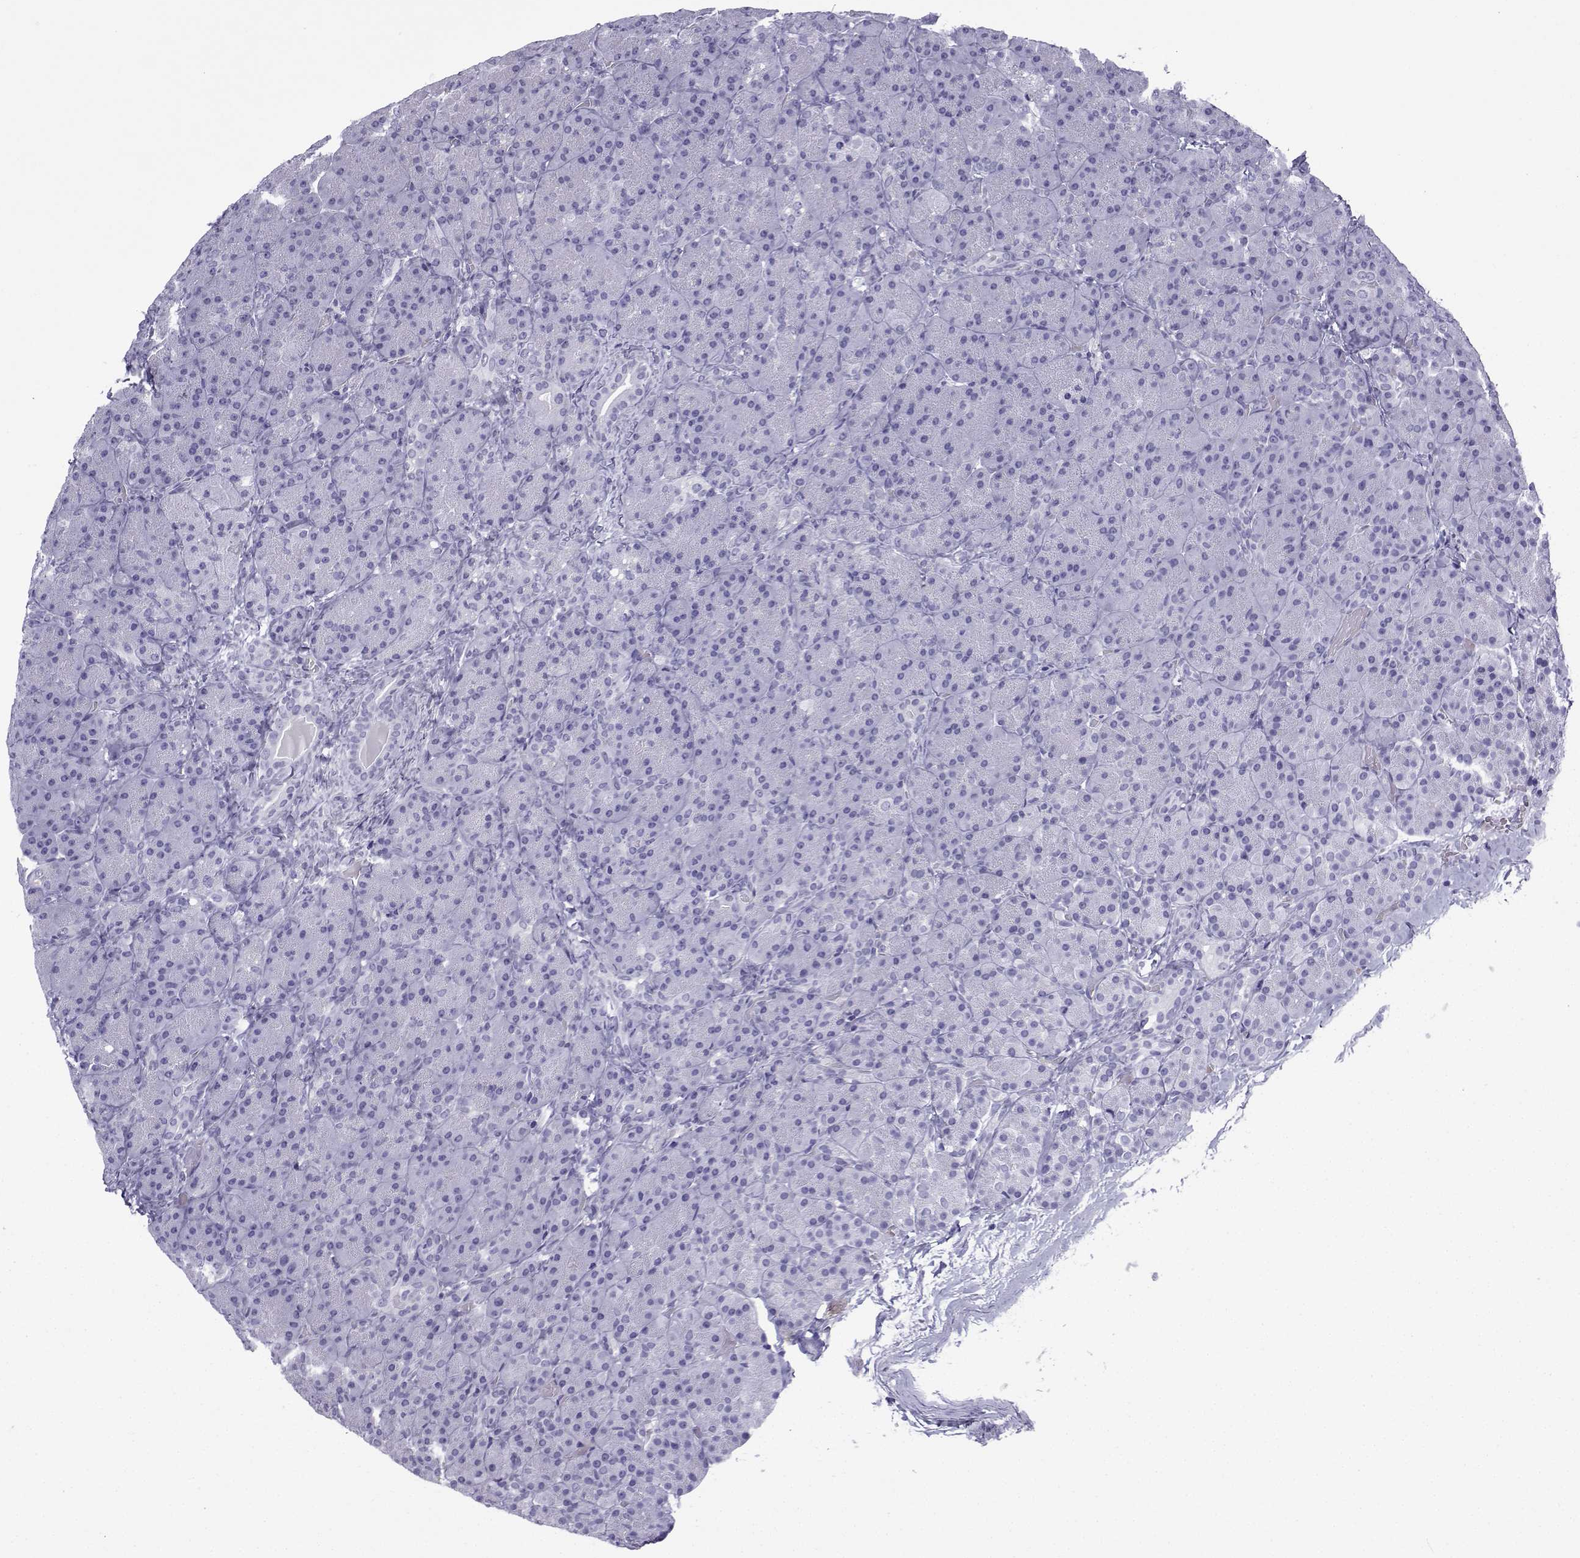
{"staining": {"intensity": "negative", "quantity": "none", "location": "none"}, "tissue": "pancreas", "cell_type": "Exocrine glandular cells", "image_type": "normal", "snomed": [{"axis": "morphology", "description": "Normal tissue, NOS"}, {"axis": "topography", "description": "Pancreas"}], "caption": "DAB (3,3'-diaminobenzidine) immunohistochemical staining of benign human pancreas exhibits no significant positivity in exocrine glandular cells.", "gene": "TRIM46", "patient": {"sex": "male", "age": 57}}